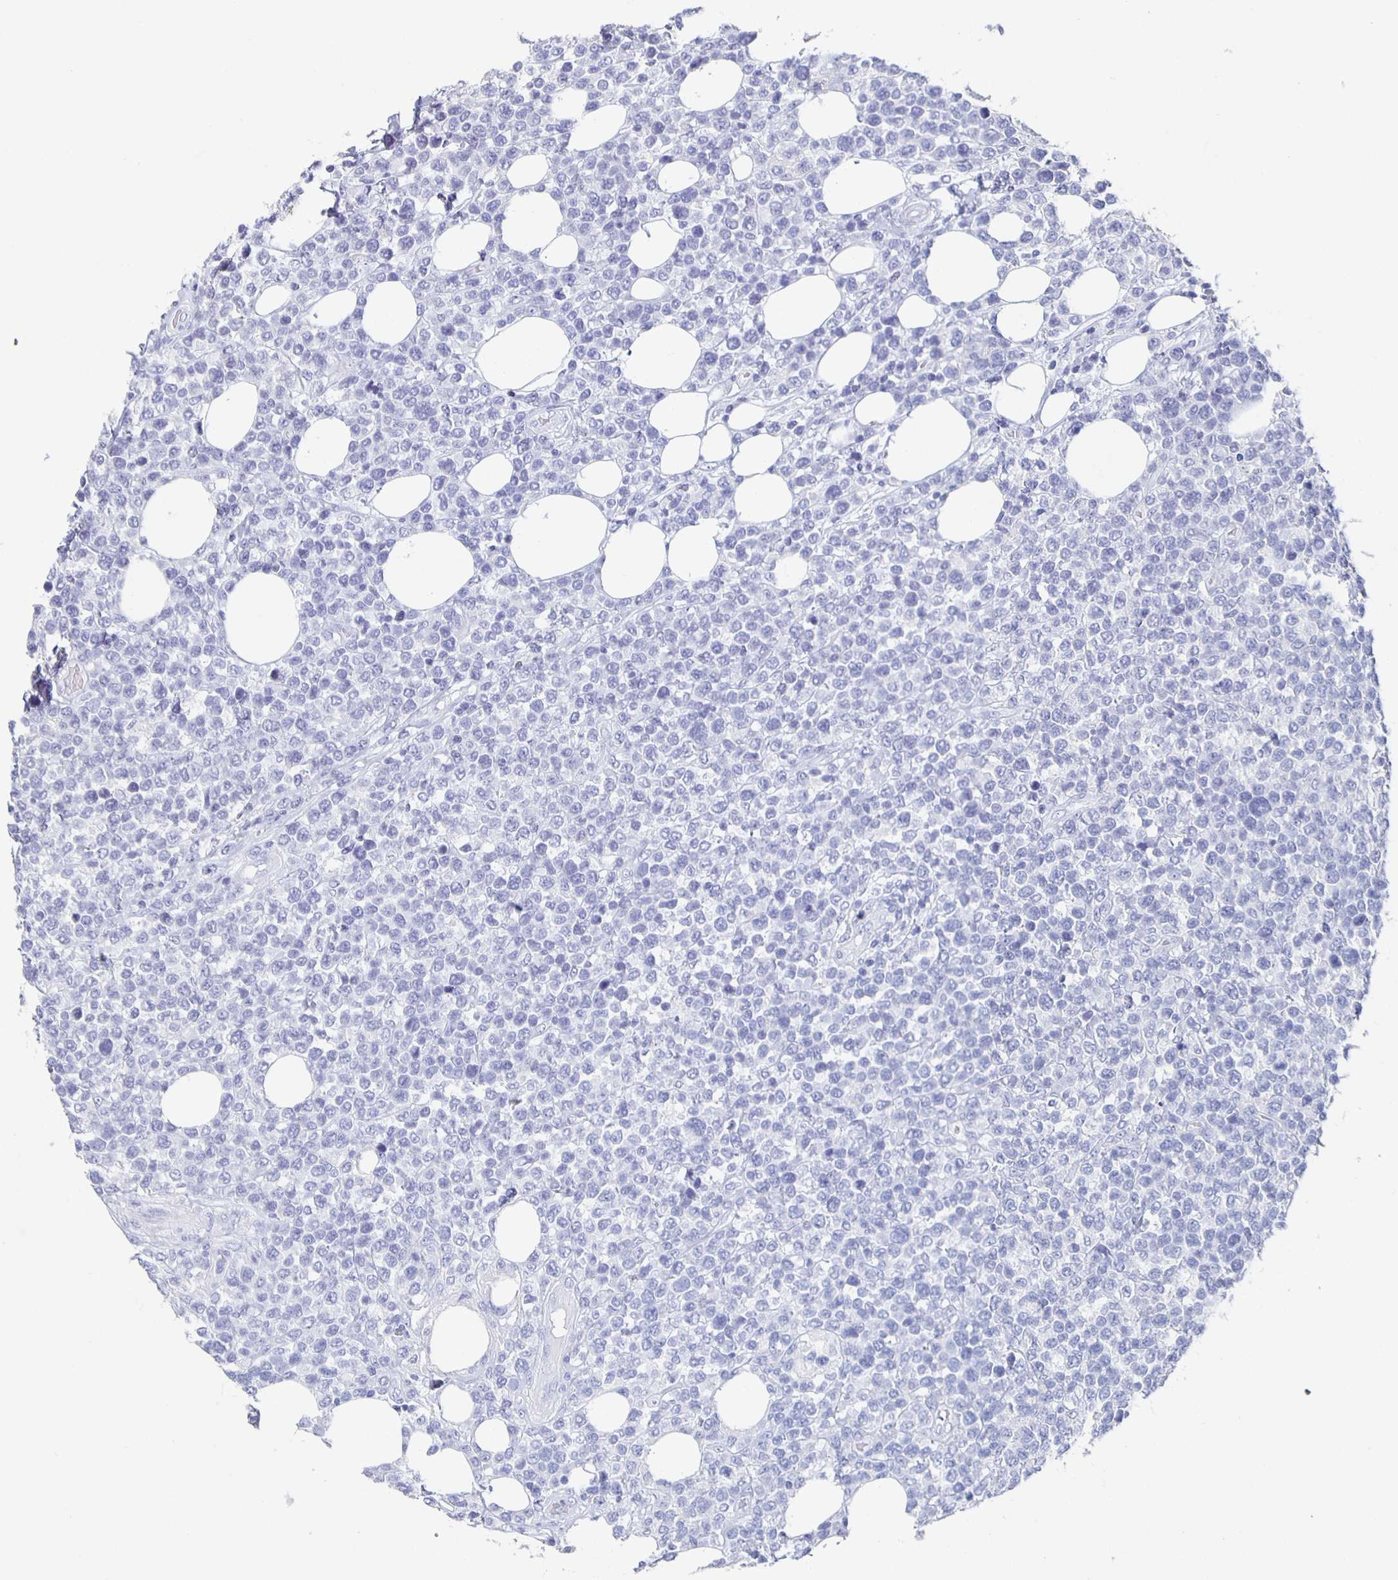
{"staining": {"intensity": "negative", "quantity": "none", "location": "none"}, "tissue": "lymphoma", "cell_type": "Tumor cells", "image_type": "cancer", "snomed": [{"axis": "morphology", "description": "Malignant lymphoma, non-Hodgkin's type, Low grade"}, {"axis": "topography", "description": "Lymph node"}], "caption": "Human lymphoma stained for a protein using immunohistochemistry (IHC) displays no staining in tumor cells.", "gene": "SLC34A2", "patient": {"sex": "male", "age": 60}}